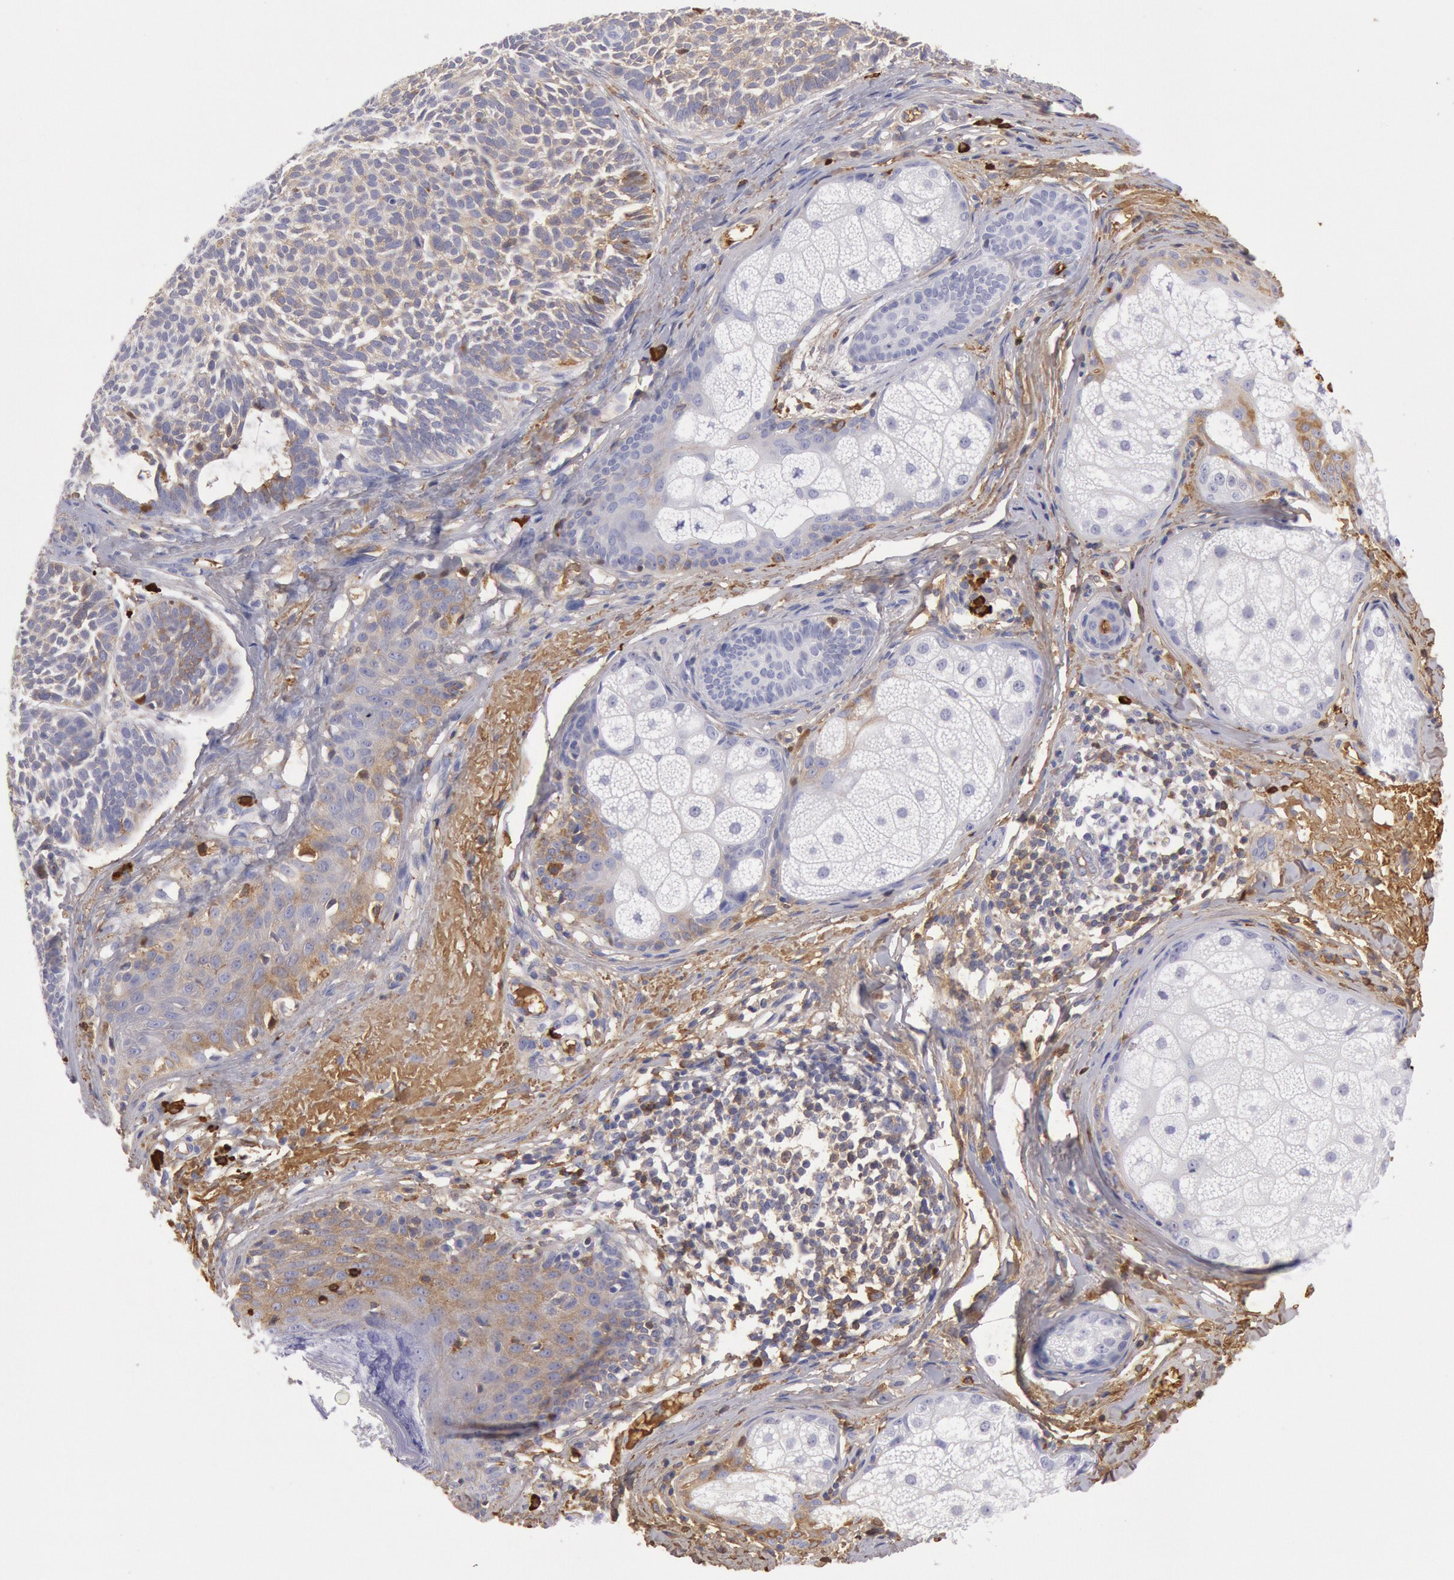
{"staining": {"intensity": "weak", "quantity": "25%-75%", "location": "cytoplasmic/membranous"}, "tissue": "skin cancer", "cell_type": "Tumor cells", "image_type": "cancer", "snomed": [{"axis": "morphology", "description": "Basal cell carcinoma"}, {"axis": "topography", "description": "Skin"}], "caption": "Immunohistochemical staining of skin cancer displays low levels of weak cytoplasmic/membranous expression in approximately 25%-75% of tumor cells.", "gene": "IGHA1", "patient": {"sex": "male", "age": 63}}